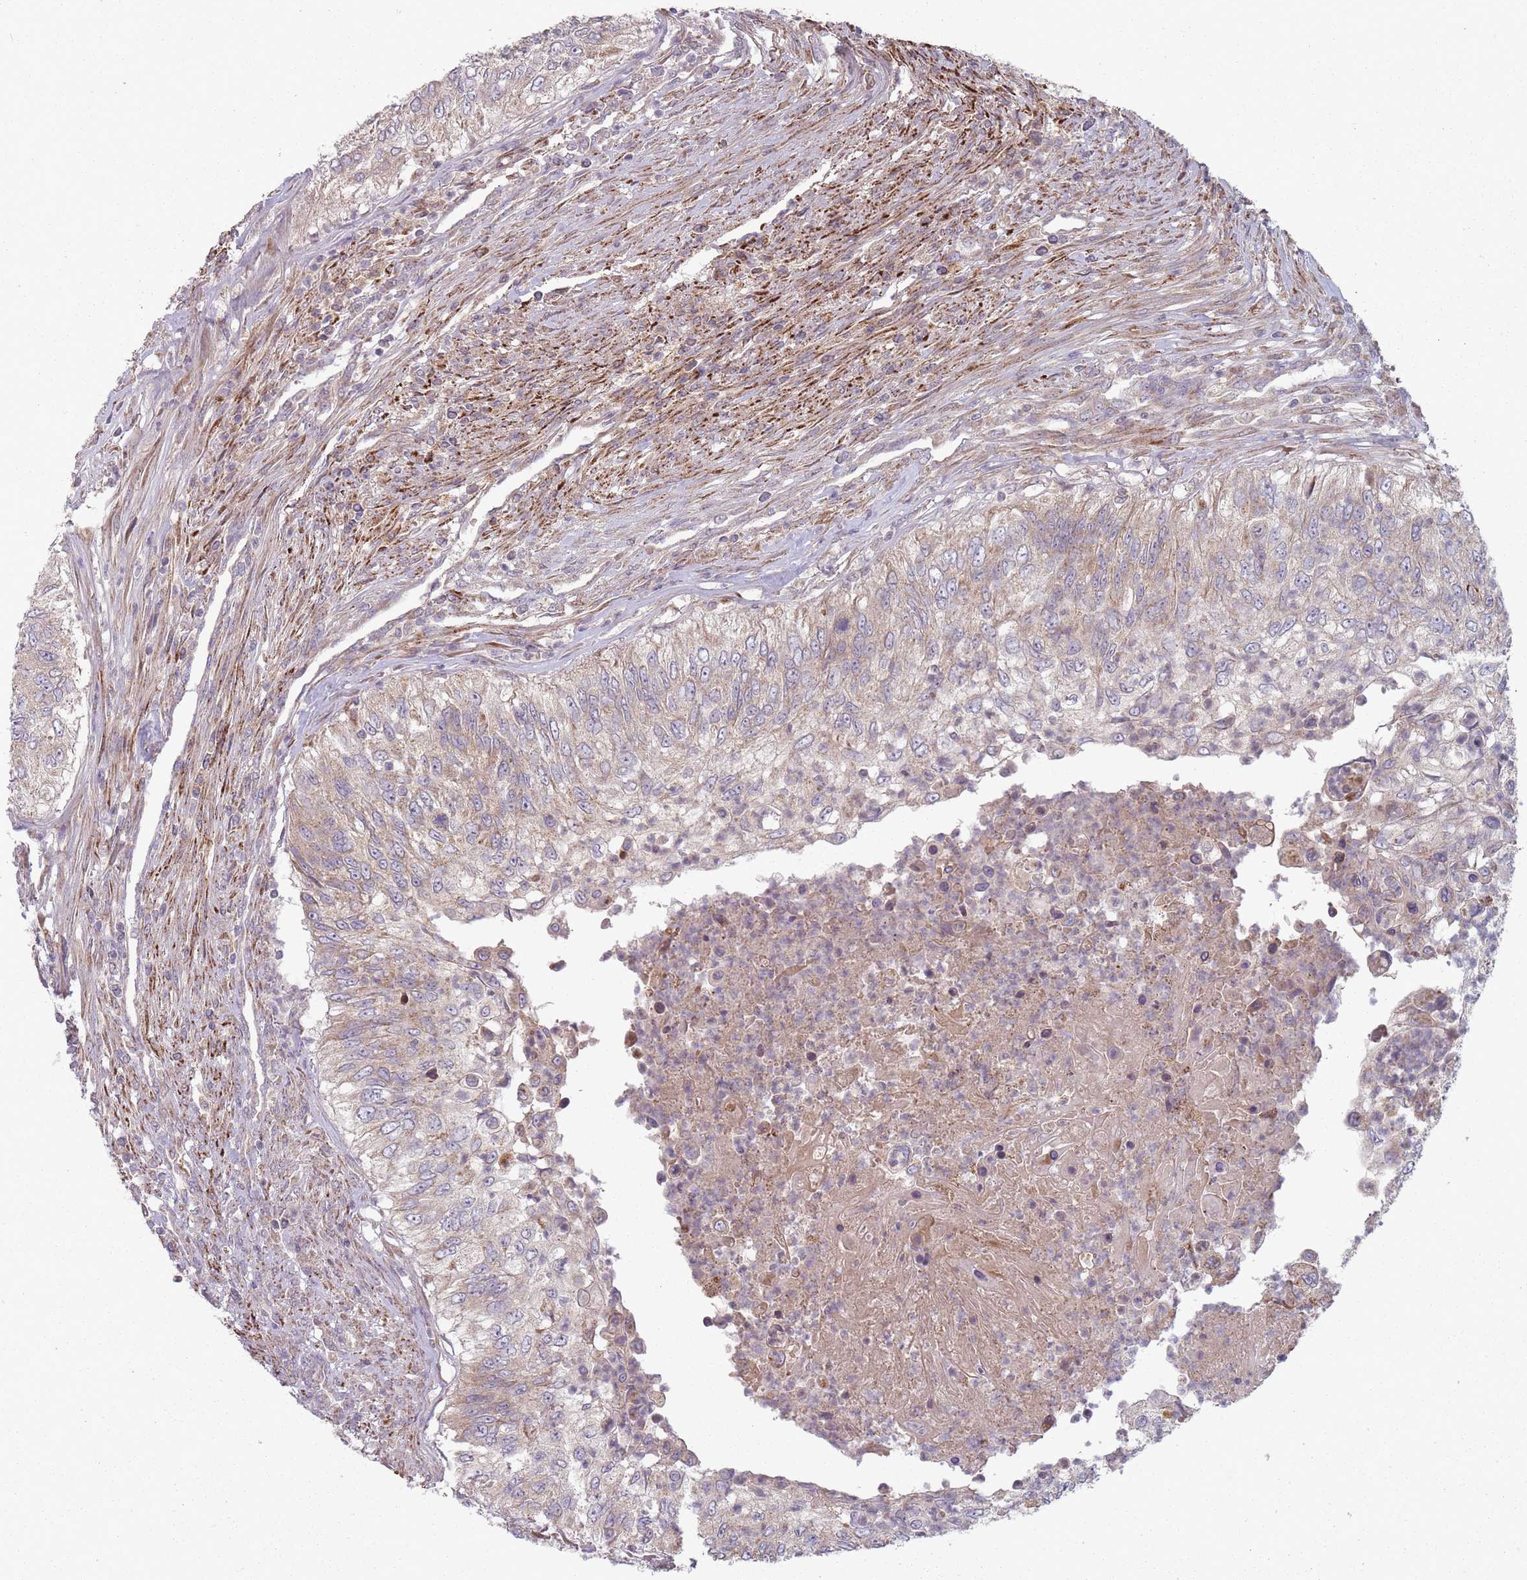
{"staining": {"intensity": "weak", "quantity": "25%-75%", "location": "cytoplasmic/membranous"}, "tissue": "urothelial cancer", "cell_type": "Tumor cells", "image_type": "cancer", "snomed": [{"axis": "morphology", "description": "Urothelial carcinoma, High grade"}, {"axis": "topography", "description": "Urinary bladder"}], "caption": "Immunohistochemical staining of urothelial carcinoma (high-grade) demonstrates low levels of weak cytoplasmic/membranous protein positivity in approximately 25%-75% of tumor cells. The staining was performed using DAB to visualize the protein expression in brown, while the nuclei were stained in blue with hematoxylin (Magnification: 20x).", "gene": "OR10Q1", "patient": {"sex": "female", "age": 60}}